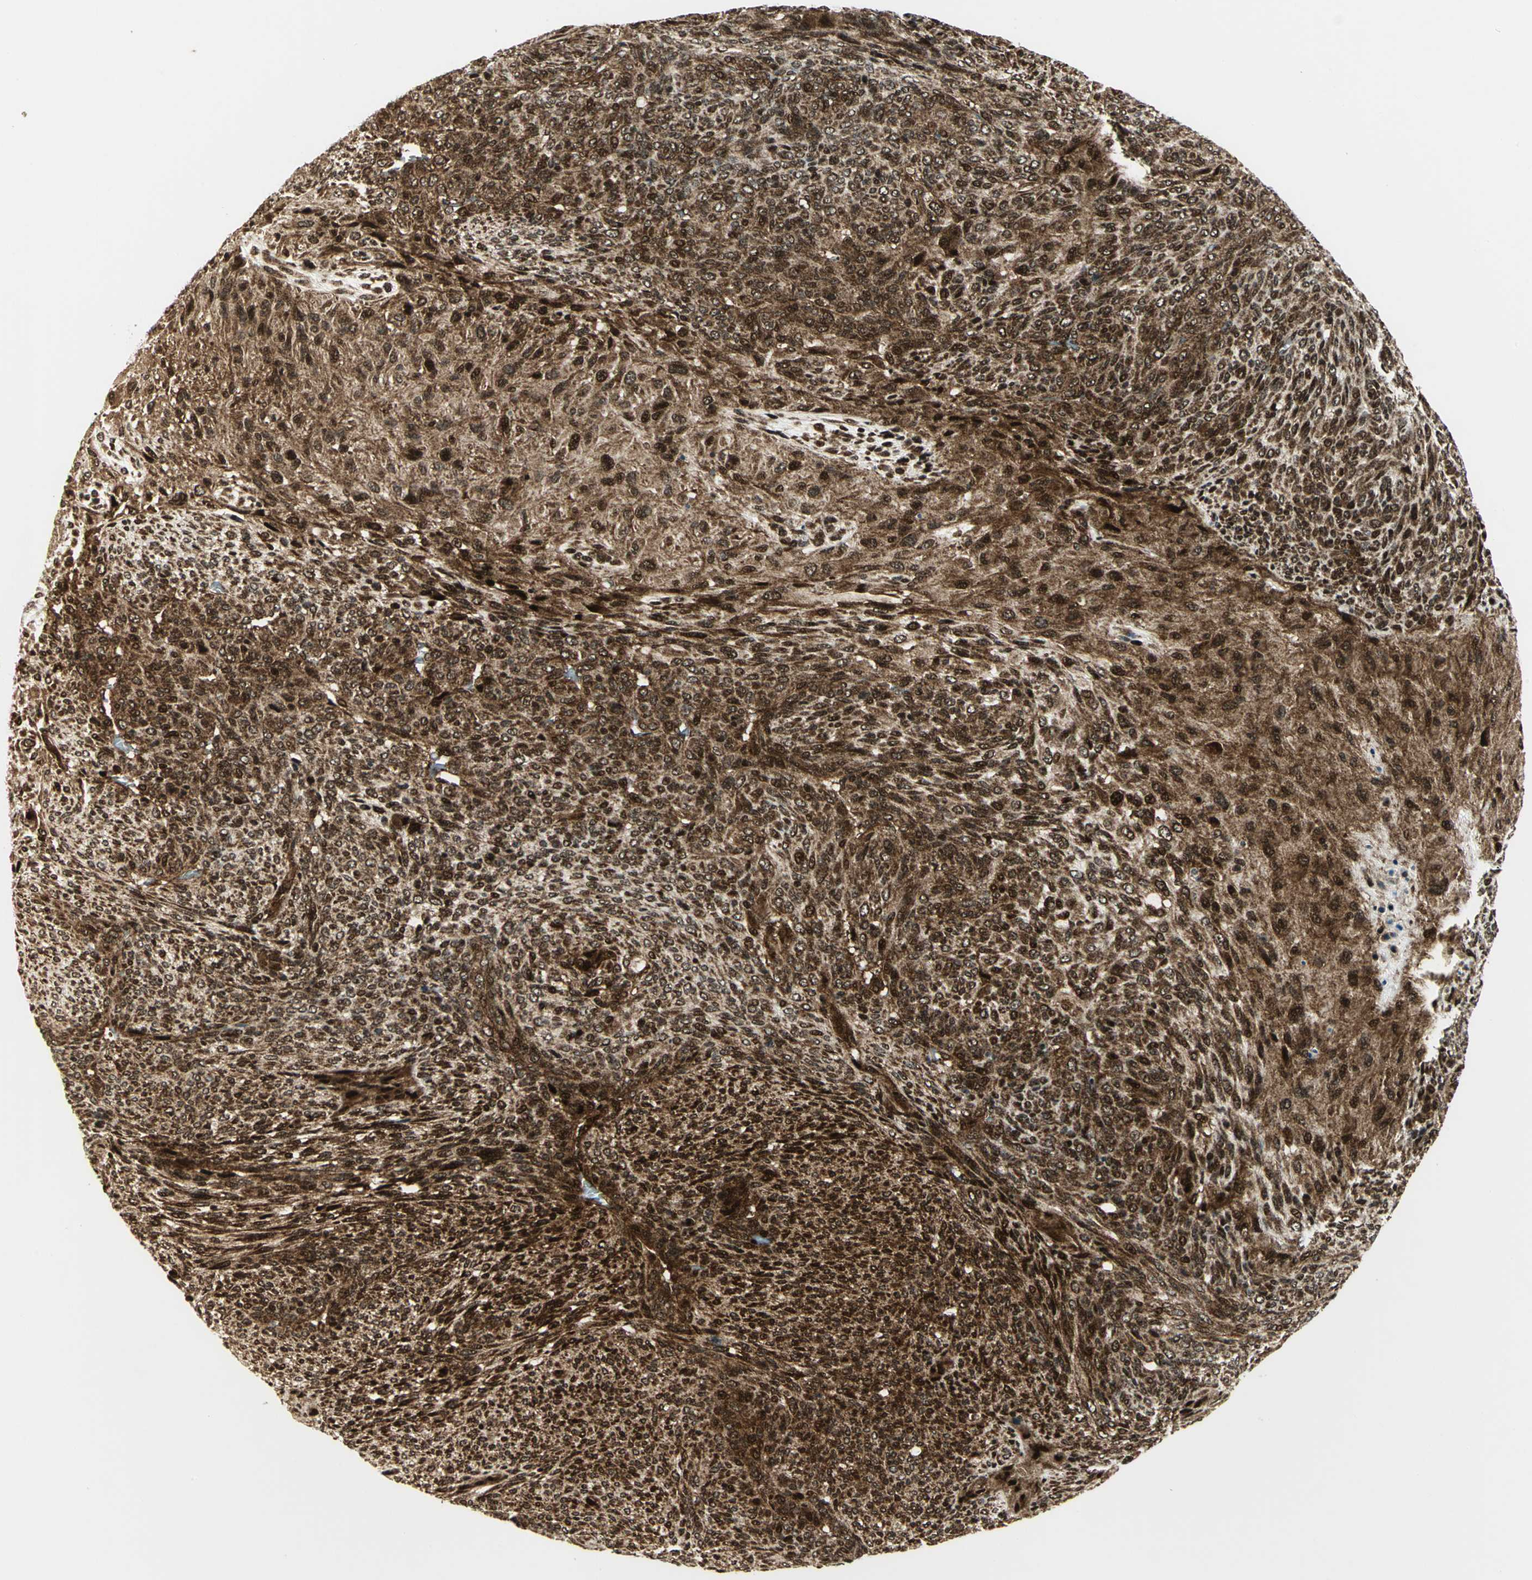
{"staining": {"intensity": "strong", "quantity": ">75%", "location": "cytoplasmic/membranous,nuclear"}, "tissue": "glioma", "cell_type": "Tumor cells", "image_type": "cancer", "snomed": [{"axis": "morphology", "description": "Glioma, malignant, High grade"}, {"axis": "topography", "description": "Cerebral cortex"}], "caption": "High-magnification brightfield microscopy of malignant glioma (high-grade) stained with DAB (3,3'-diaminobenzidine) (brown) and counterstained with hematoxylin (blue). tumor cells exhibit strong cytoplasmic/membranous and nuclear expression is present in approximately>75% of cells. (DAB (3,3'-diaminobenzidine) IHC, brown staining for protein, blue staining for nuclei).", "gene": "COPS5", "patient": {"sex": "female", "age": 55}}